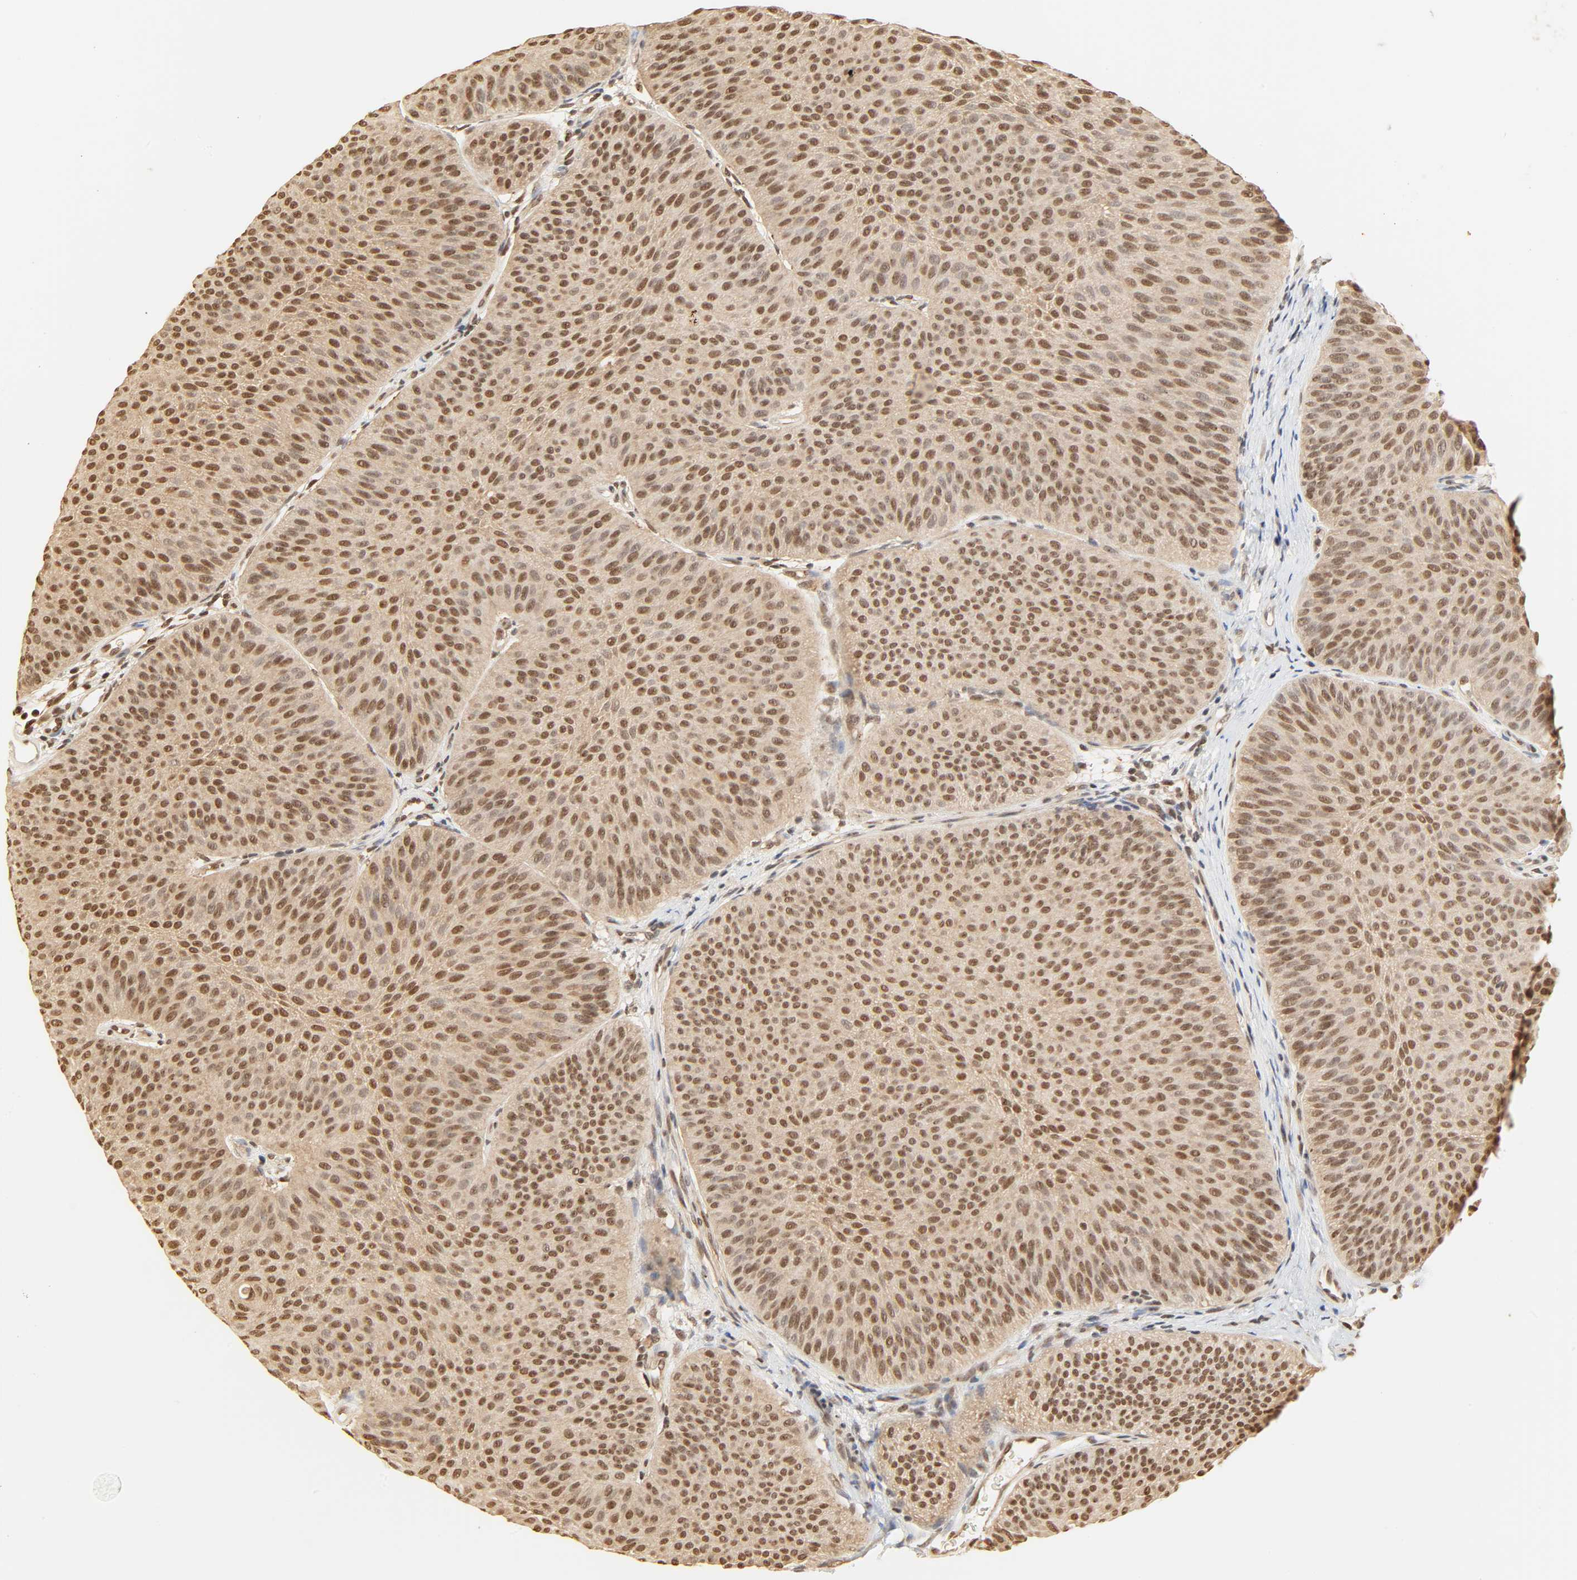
{"staining": {"intensity": "moderate", "quantity": ">75%", "location": "cytoplasmic/membranous,nuclear"}, "tissue": "urothelial cancer", "cell_type": "Tumor cells", "image_type": "cancer", "snomed": [{"axis": "morphology", "description": "Urothelial carcinoma, Low grade"}, {"axis": "topography", "description": "Urinary bladder"}], "caption": "Immunohistochemical staining of human urothelial carcinoma (low-grade) shows moderate cytoplasmic/membranous and nuclear protein staining in approximately >75% of tumor cells.", "gene": "UBC", "patient": {"sex": "female", "age": 60}}